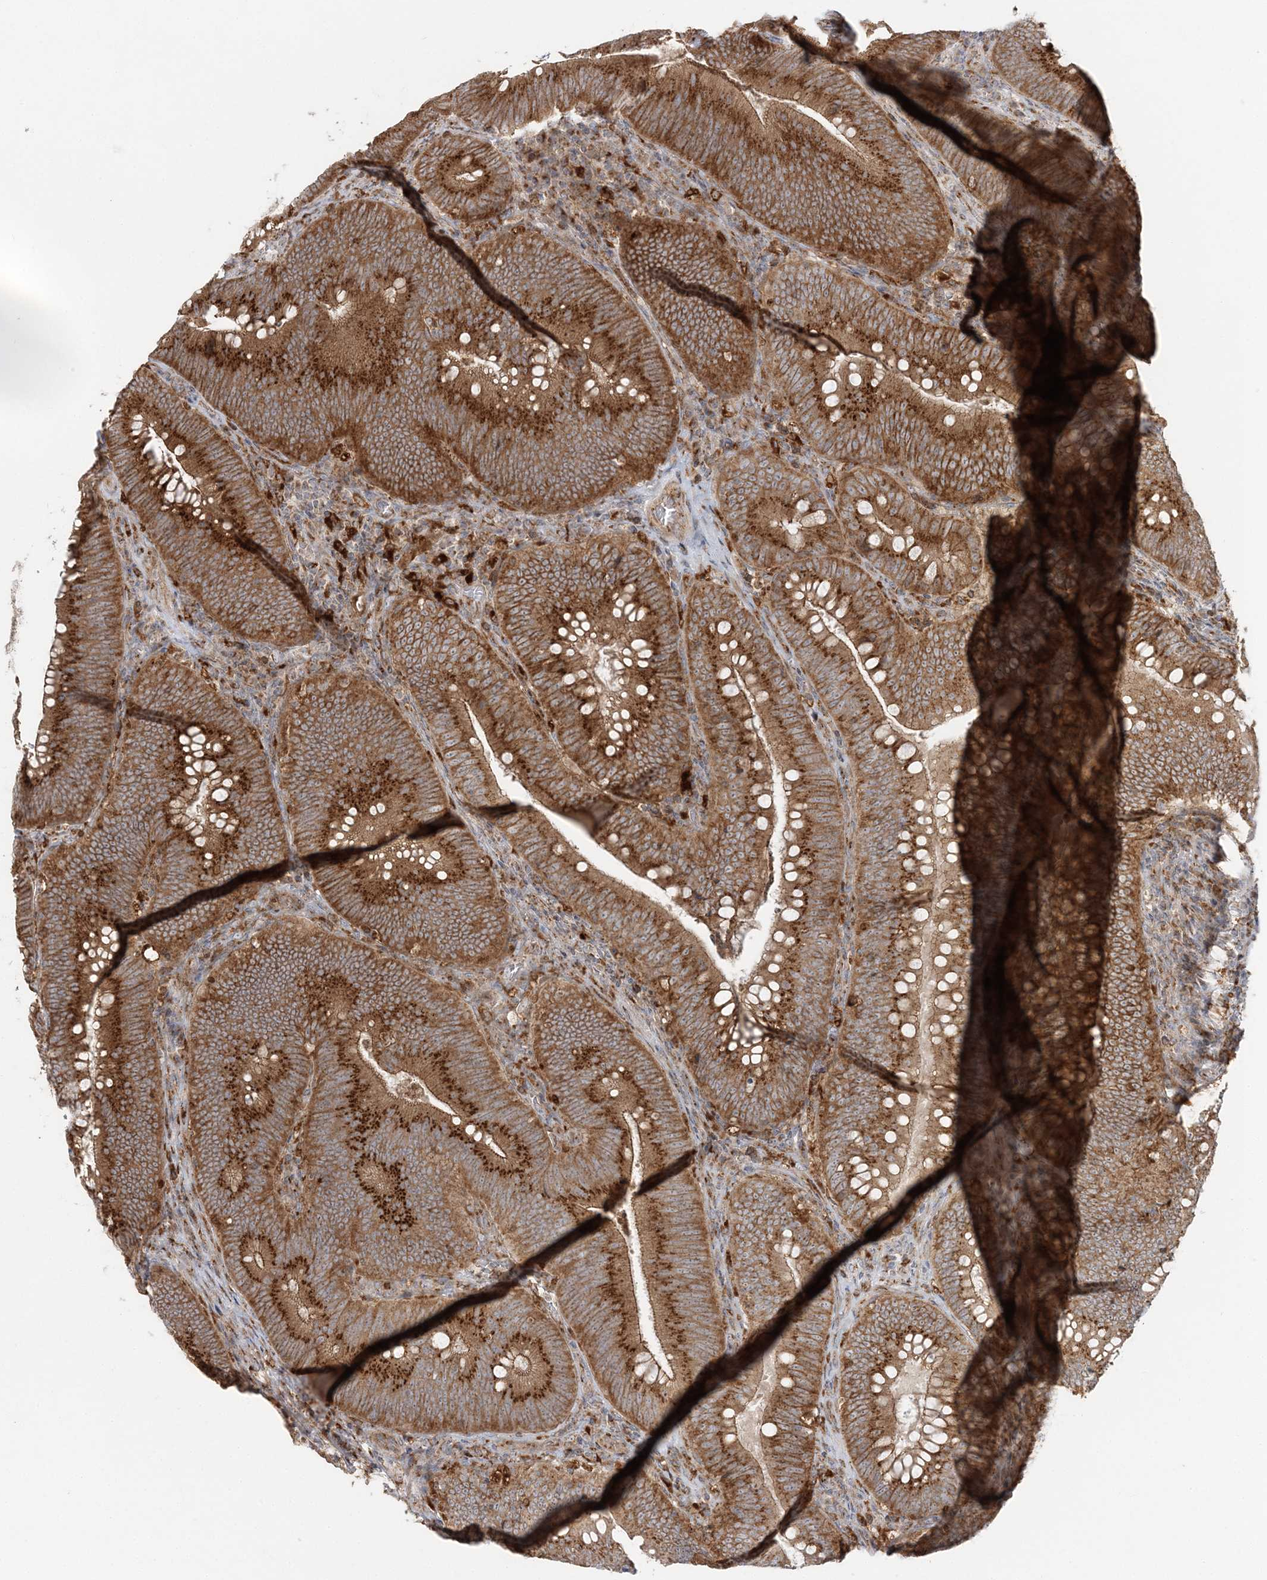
{"staining": {"intensity": "strong", "quantity": ">75%", "location": "cytoplasmic/membranous"}, "tissue": "colorectal cancer", "cell_type": "Tumor cells", "image_type": "cancer", "snomed": [{"axis": "morphology", "description": "Normal tissue, NOS"}, {"axis": "topography", "description": "Colon"}], "caption": "The immunohistochemical stain shows strong cytoplasmic/membranous positivity in tumor cells of colorectal cancer tissue. (DAB IHC with brightfield microscopy, high magnification).", "gene": "ABCC3", "patient": {"sex": "female", "age": 82}}